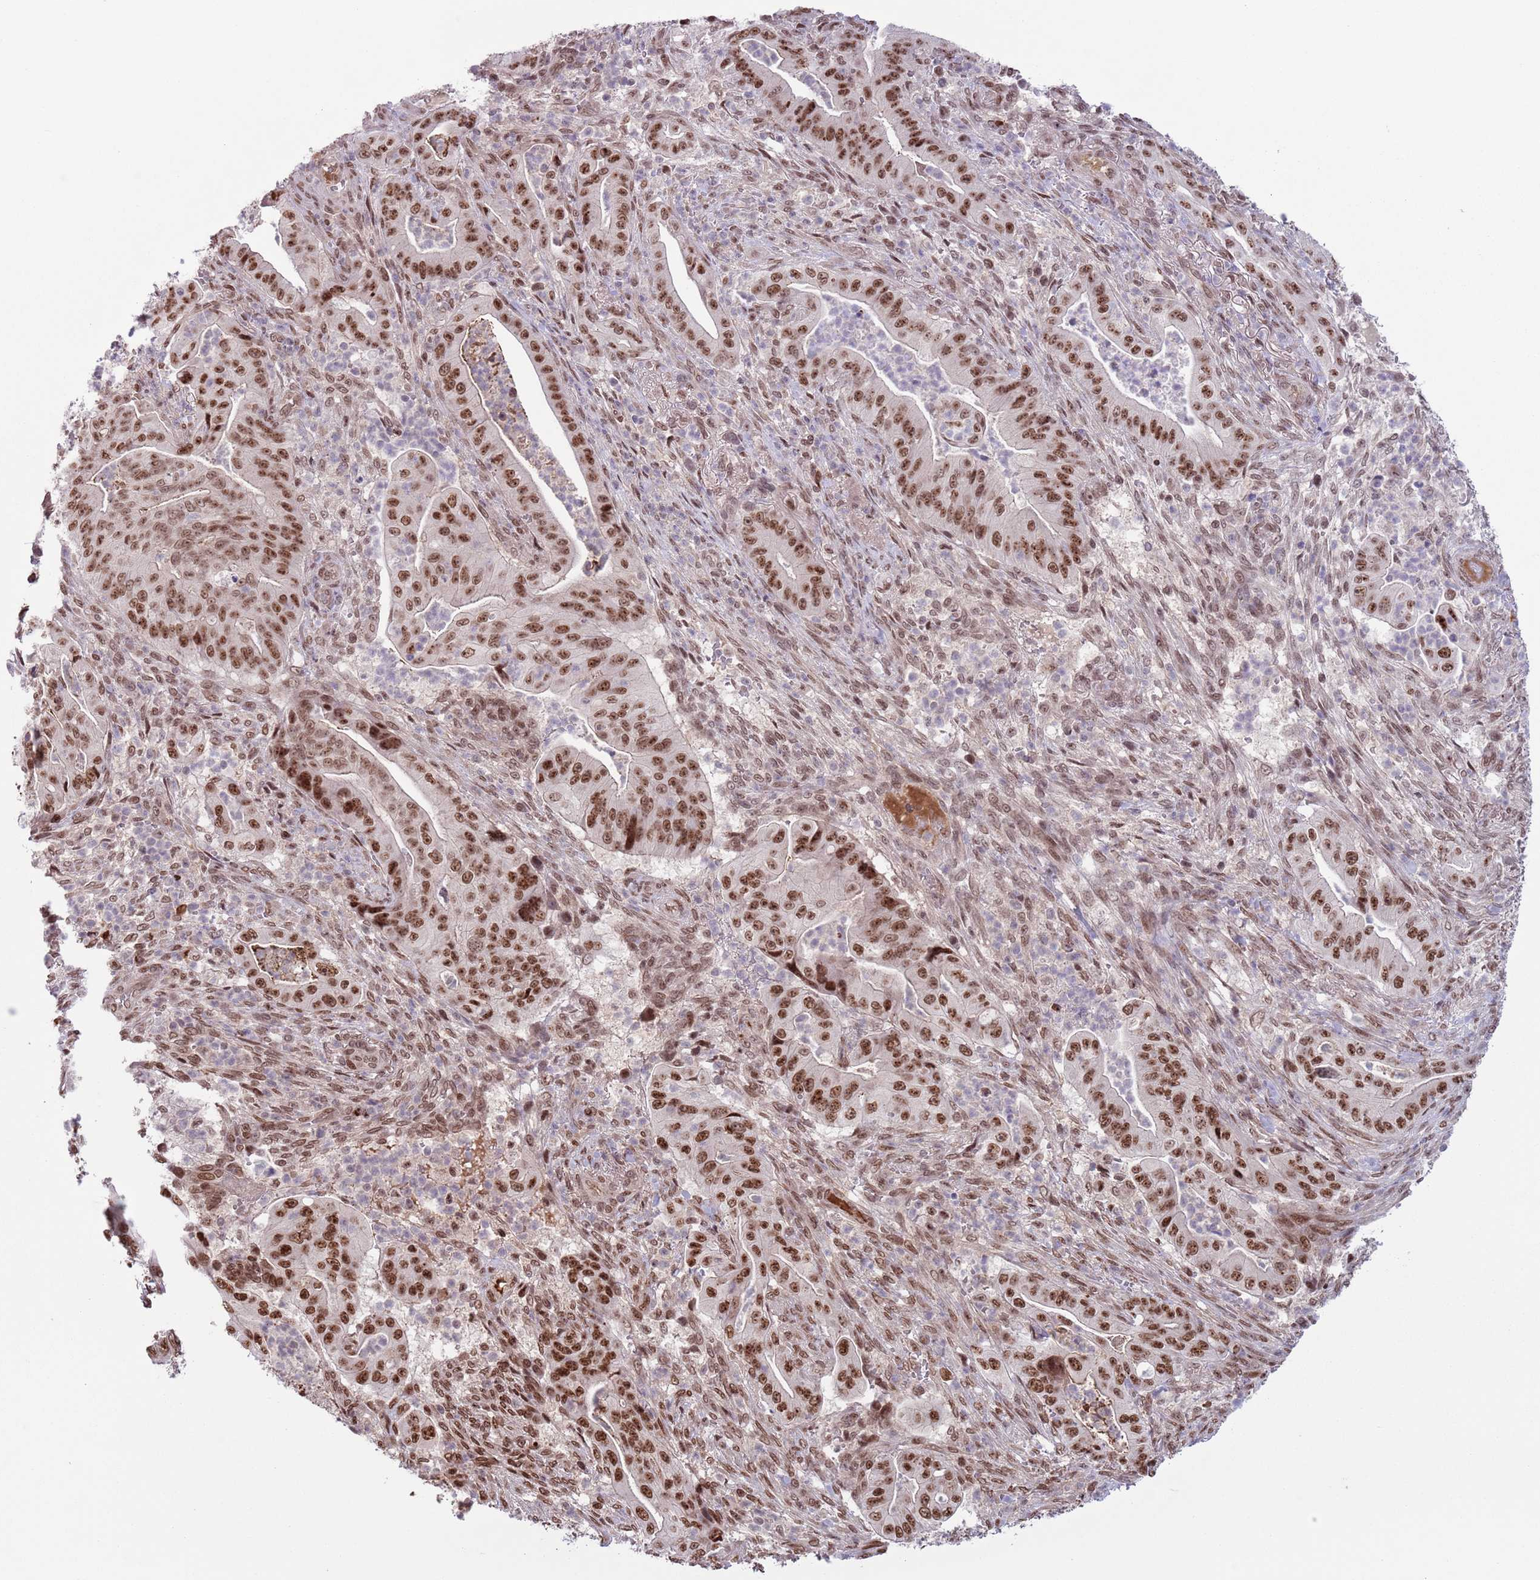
{"staining": {"intensity": "moderate", "quantity": ">75%", "location": "nuclear"}, "tissue": "pancreatic cancer", "cell_type": "Tumor cells", "image_type": "cancer", "snomed": [{"axis": "morphology", "description": "Adenocarcinoma, NOS"}, {"axis": "topography", "description": "Pancreas"}], "caption": "Protein expression analysis of pancreatic cancer (adenocarcinoma) exhibits moderate nuclear staining in approximately >75% of tumor cells. Nuclei are stained in blue.", "gene": "SIPA1L3", "patient": {"sex": "male", "age": 71}}